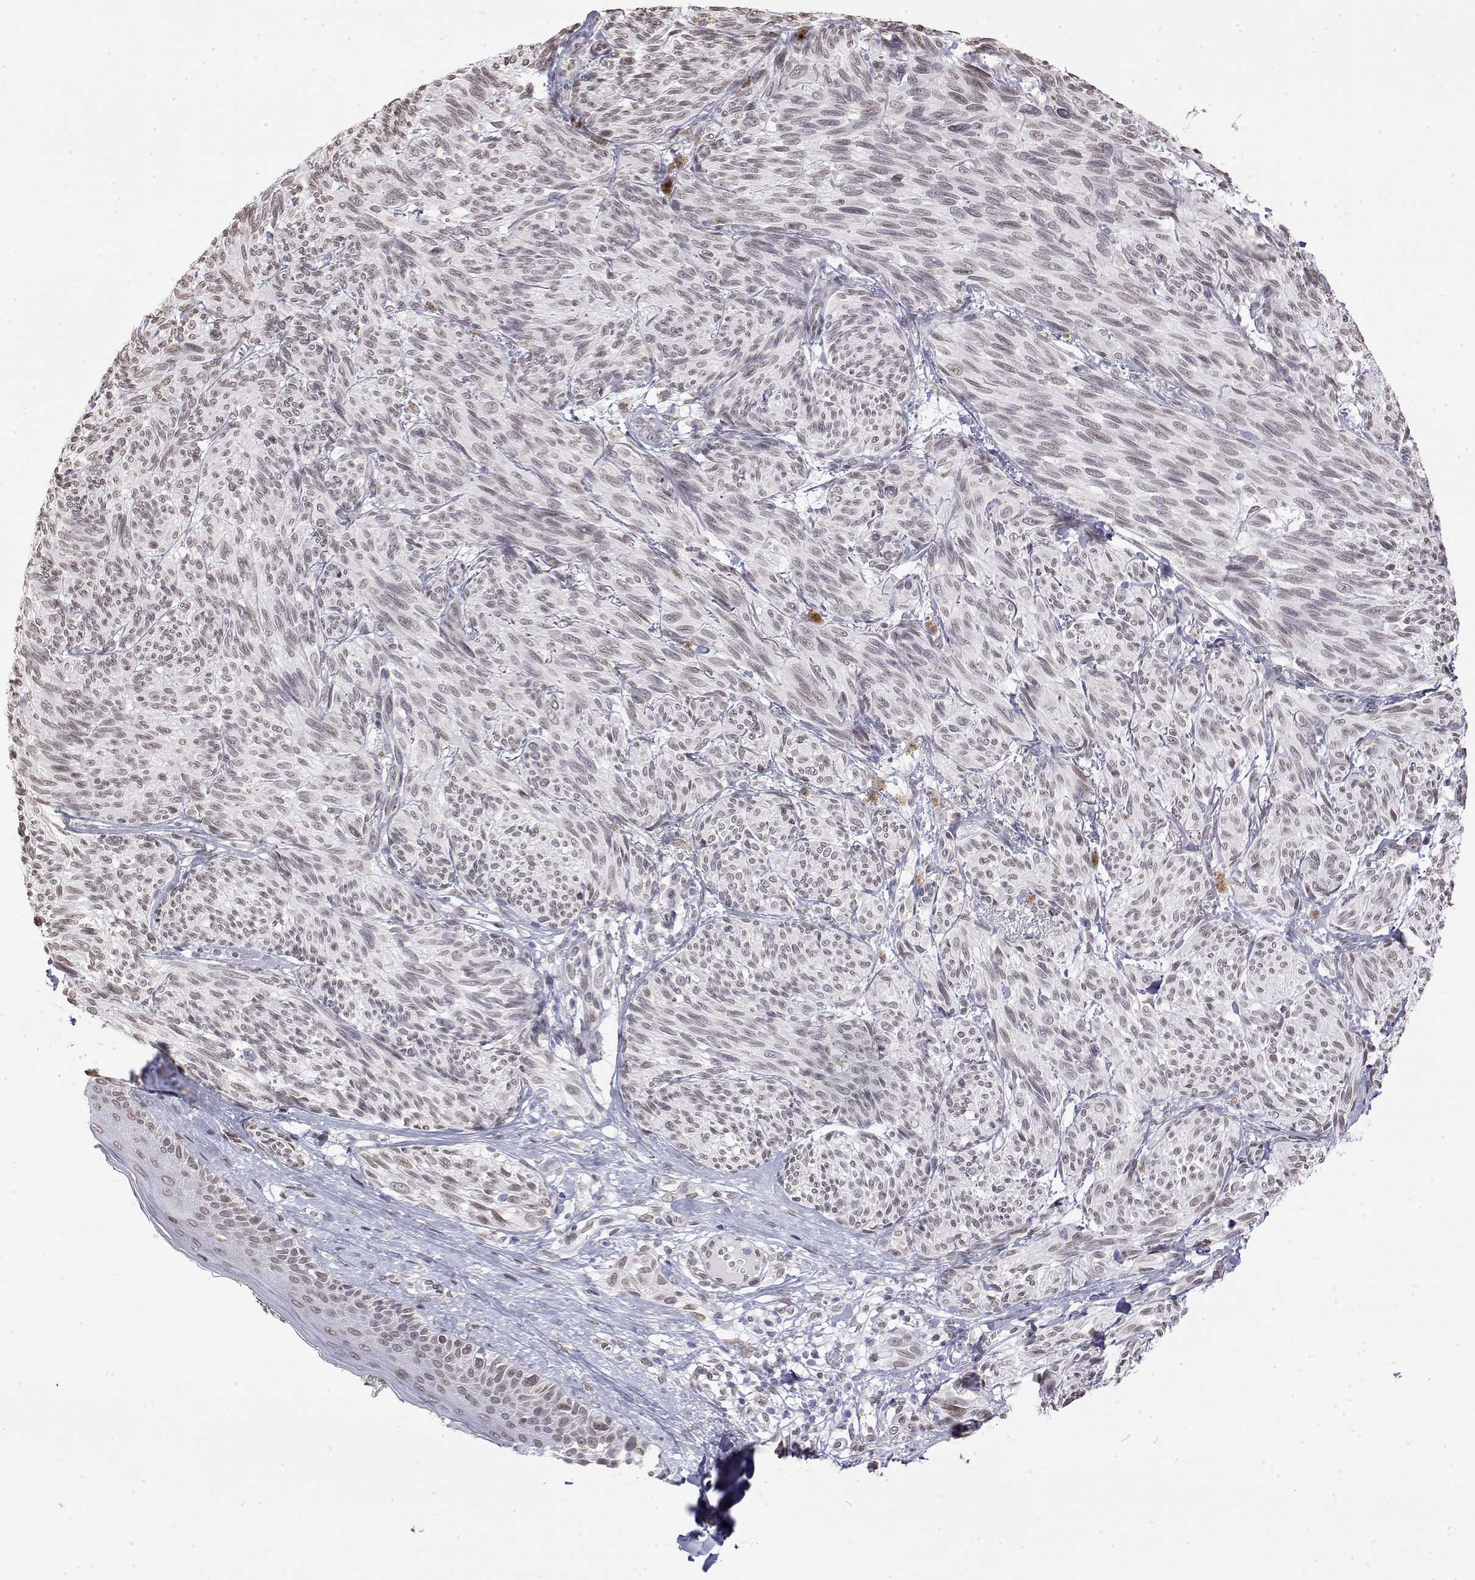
{"staining": {"intensity": "weak", "quantity": "25%-75%", "location": "nuclear"}, "tissue": "melanoma", "cell_type": "Tumor cells", "image_type": "cancer", "snomed": [{"axis": "morphology", "description": "Malignant melanoma, NOS"}, {"axis": "topography", "description": "Skin"}], "caption": "An immunohistochemistry photomicrograph of neoplastic tissue is shown. Protein staining in brown shows weak nuclear positivity in malignant melanoma within tumor cells.", "gene": "ZNF532", "patient": {"sex": "male", "age": 79}}